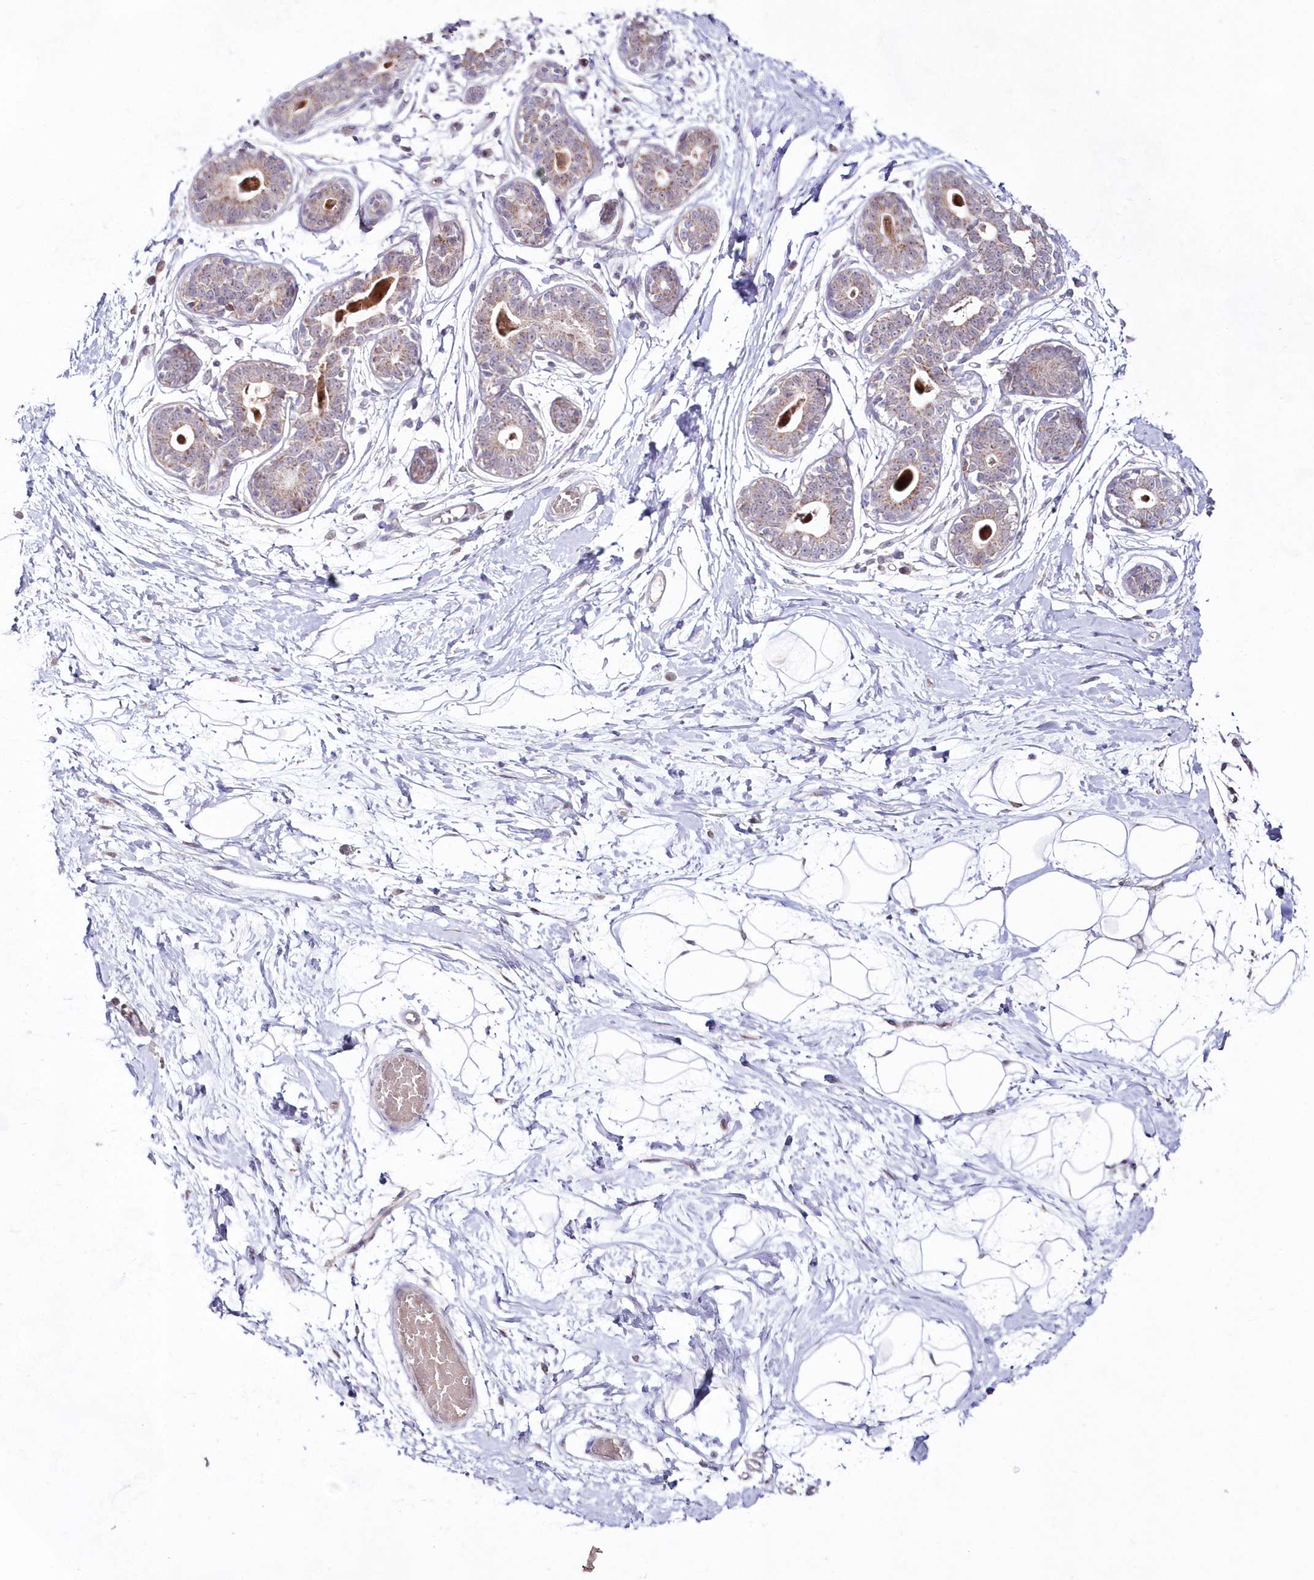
{"staining": {"intensity": "negative", "quantity": "none", "location": "none"}, "tissue": "breast", "cell_type": "Adipocytes", "image_type": "normal", "snomed": [{"axis": "morphology", "description": "Normal tissue, NOS"}, {"axis": "topography", "description": "Breast"}], "caption": "Immunohistochemical staining of benign breast reveals no significant staining in adipocytes. (Stains: DAB immunohistochemistry (IHC) with hematoxylin counter stain, Microscopy: brightfield microscopy at high magnification).", "gene": "IMPA1", "patient": {"sex": "female", "age": 45}}